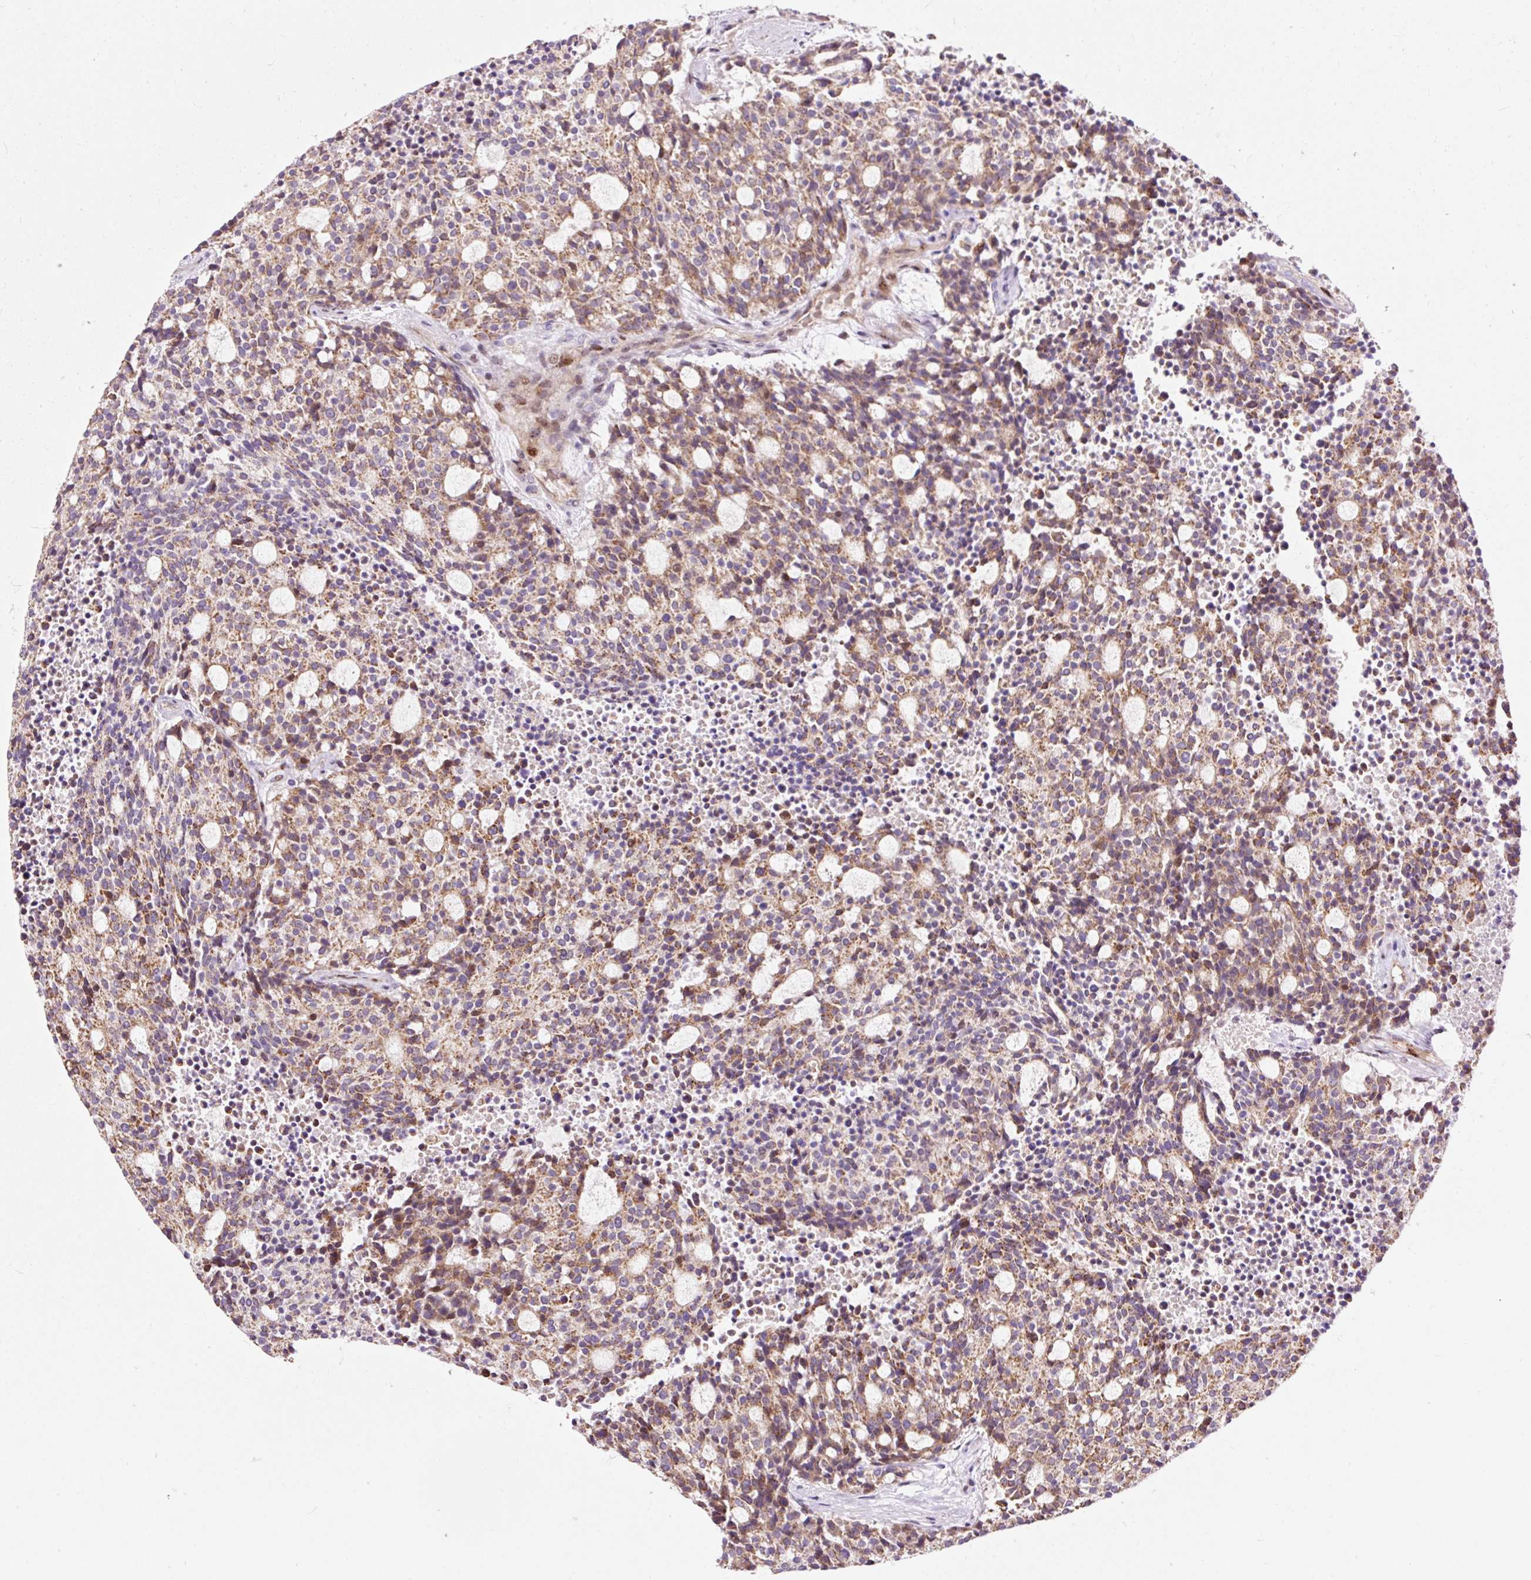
{"staining": {"intensity": "moderate", "quantity": ">75%", "location": "cytoplasmic/membranous"}, "tissue": "carcinoid", "cell_type": "Tumor cells", "image_type": "cancer", "snomed": [{"axis": "morphology", "description": "Carcinoid, malignant, NOS"}, {"axis": "topography", "description": "Pancreas"}], "caption": "Moderate cytoplasmic/membranous protein staining is seen in approximately >75% of tumor cells in carcinoid. The staining was performed using DAB (3,3'-diaminobenzidine) to visualize the protein expression in brown, while the nuclei were stained in blue with hematoxylin (Magnification: 20x).", "gene": "BOLA3", "patient": {"sex": "female", "age": 54}}